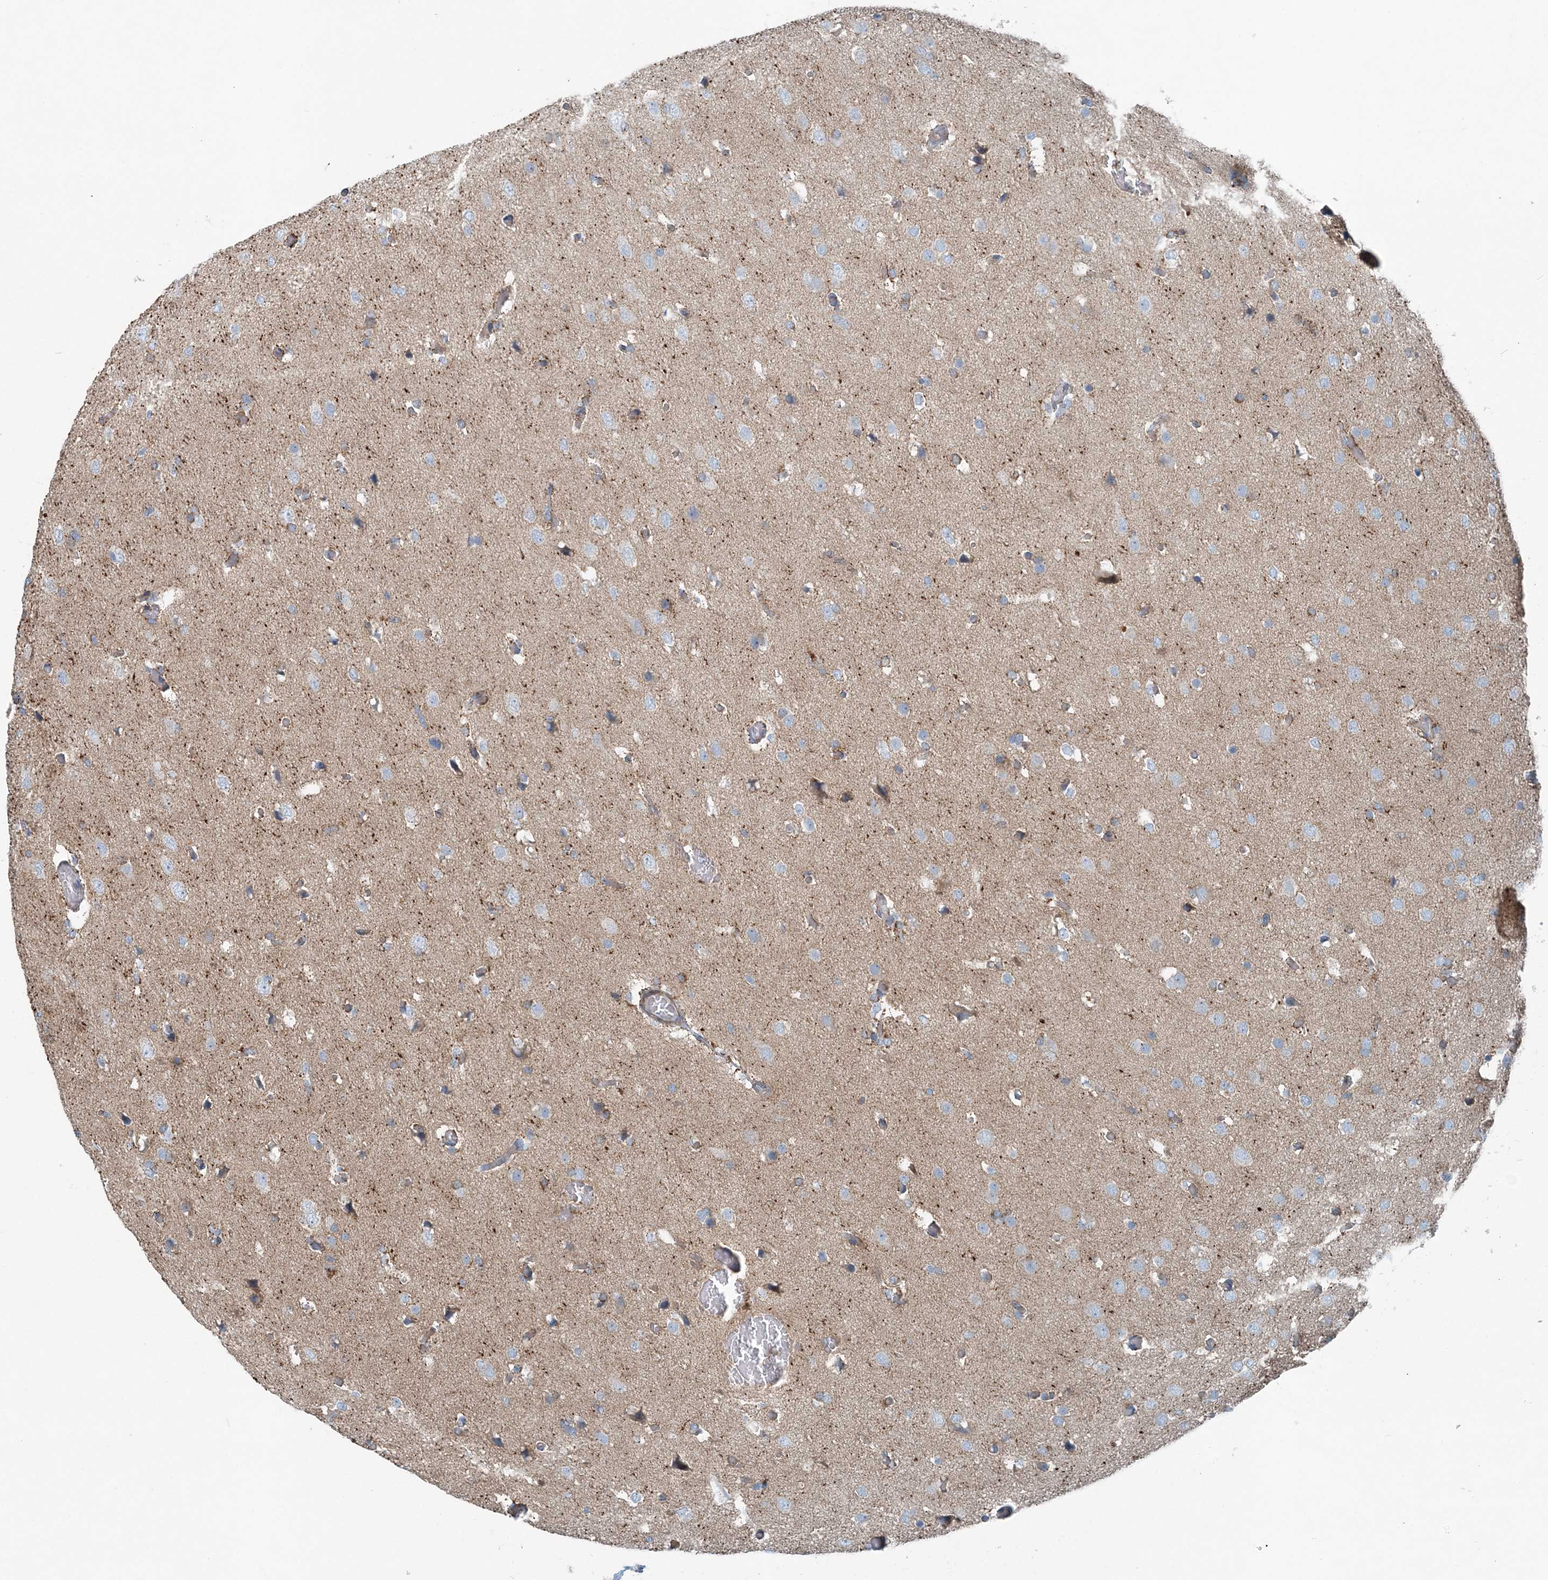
{"staining": {"intensity": "negative", "quantity": "none", "location": "none"}, "tissue": "glioma", "cell_type": "Tumor cells", "image_type": "cancer", "snomed": [{"axis": "morphology", "description": "Glioma, malignant, High grade"}, {"axis": "topography", "description": "Cerebral cortex"}], "caption": "Protein analysis of glioma demonstrates no significant positivity in tumor cells.", "gene": "INTU", "patient": {"sex": "female", "age": 36}}